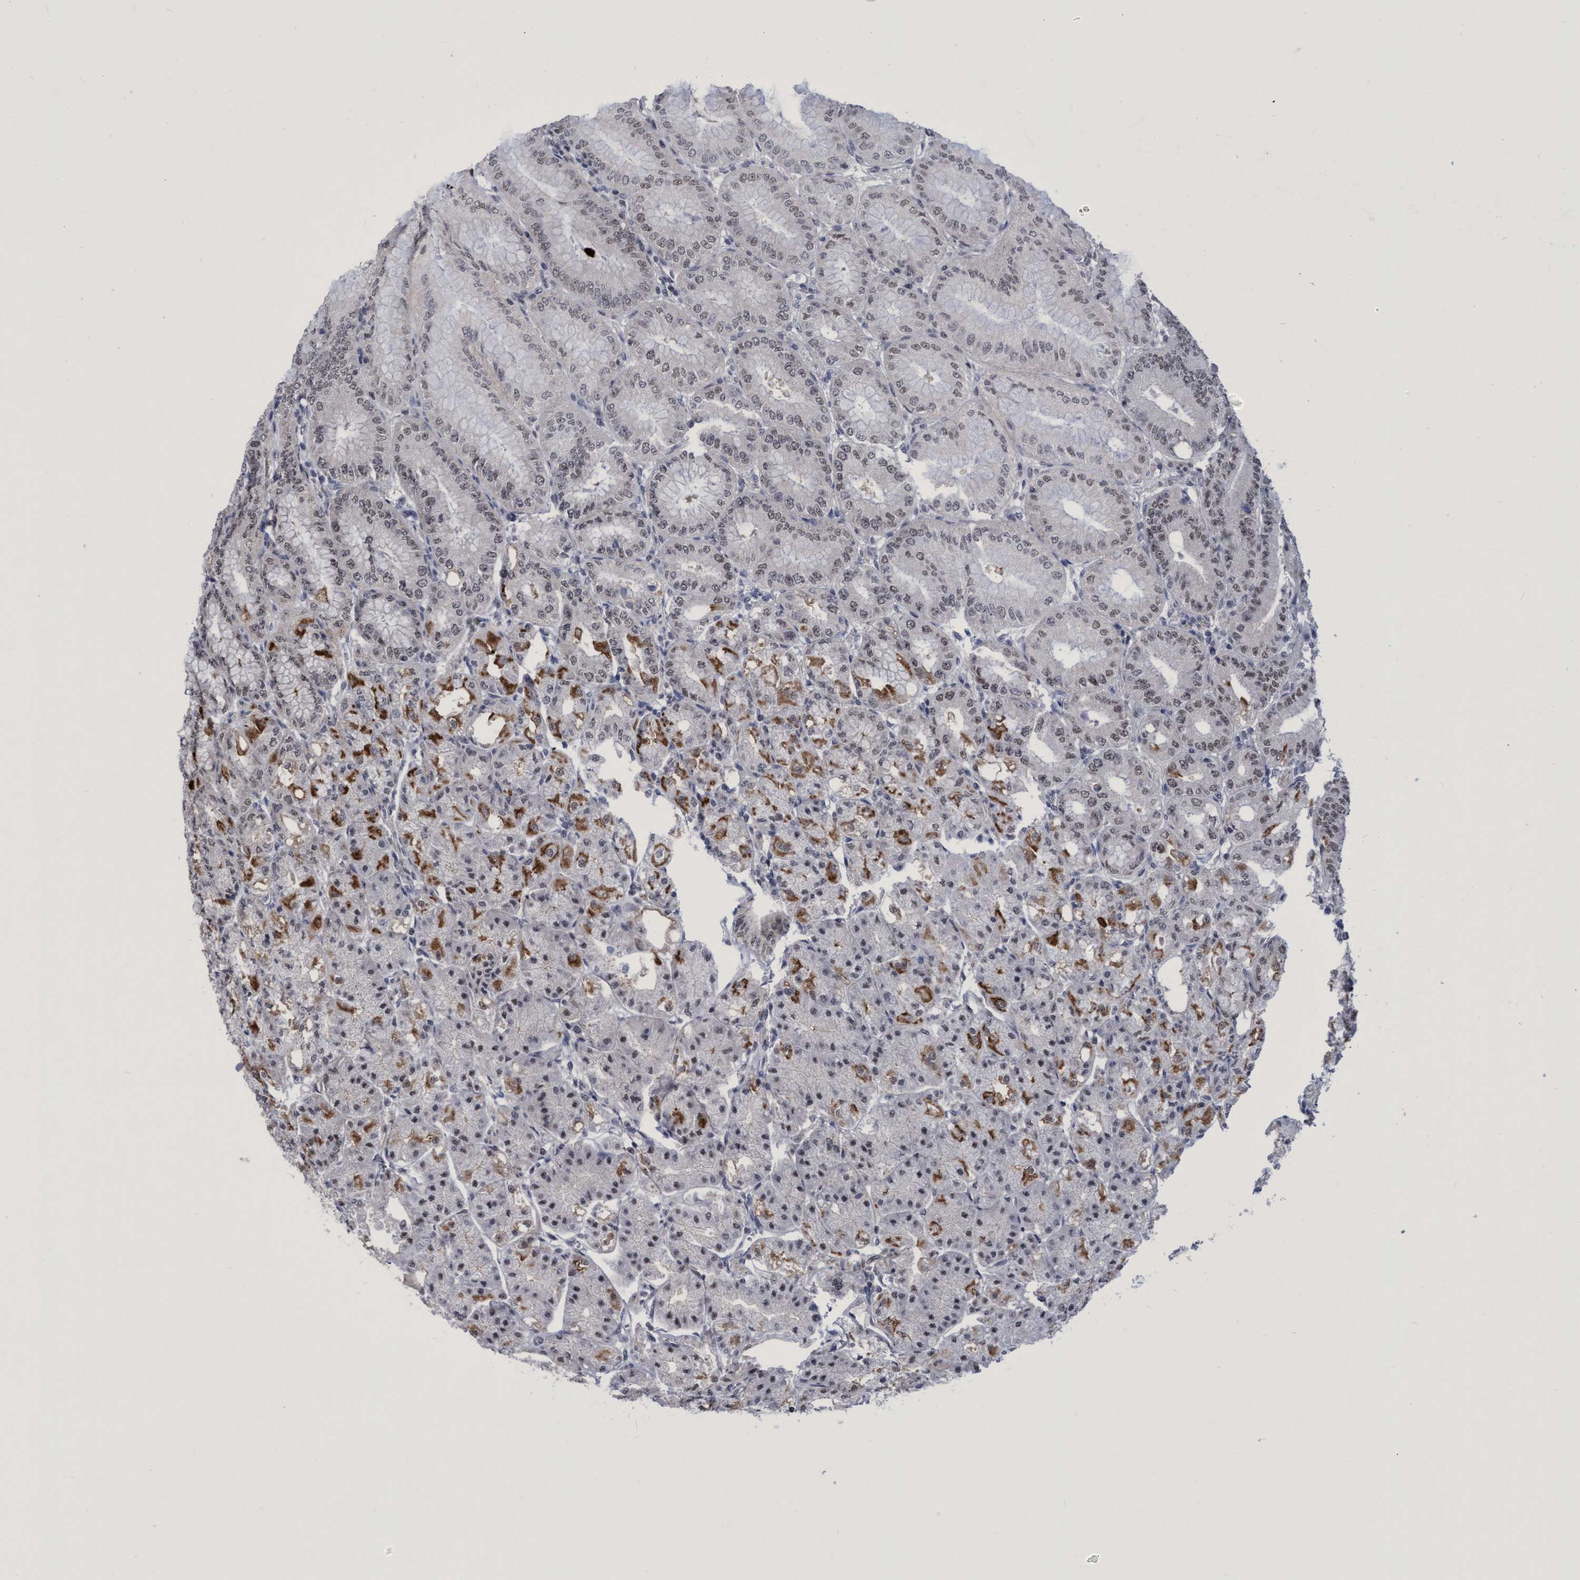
{"staining": {"intensity": "strong", "quantity": "25%-75%", "location": "cytoplasmic/membranous,nuclear"}, "tissue": "stomach", "cell_type": "Glandular cells", "image_type": "normal", "snomed": [{"axis": "morphology", "description": "Normal tissue, NOS"}, {"axis": "topography", "description": "Stomach, lower"}], "caption": "Benign stomach displays strong cytoplasmic/membranous,nuclear staining in approximately 25%-75% of glandular cells, visualized by immunohistochemistry. The protein of interest is stained brown, and the nuclei are stained in blue (DAB (3,3'-diaminobenzidine) IHC with brightfield microscopy, high magnification).", "gene": "C9orf78", "patient": {"sex": "male", "age": 71}}